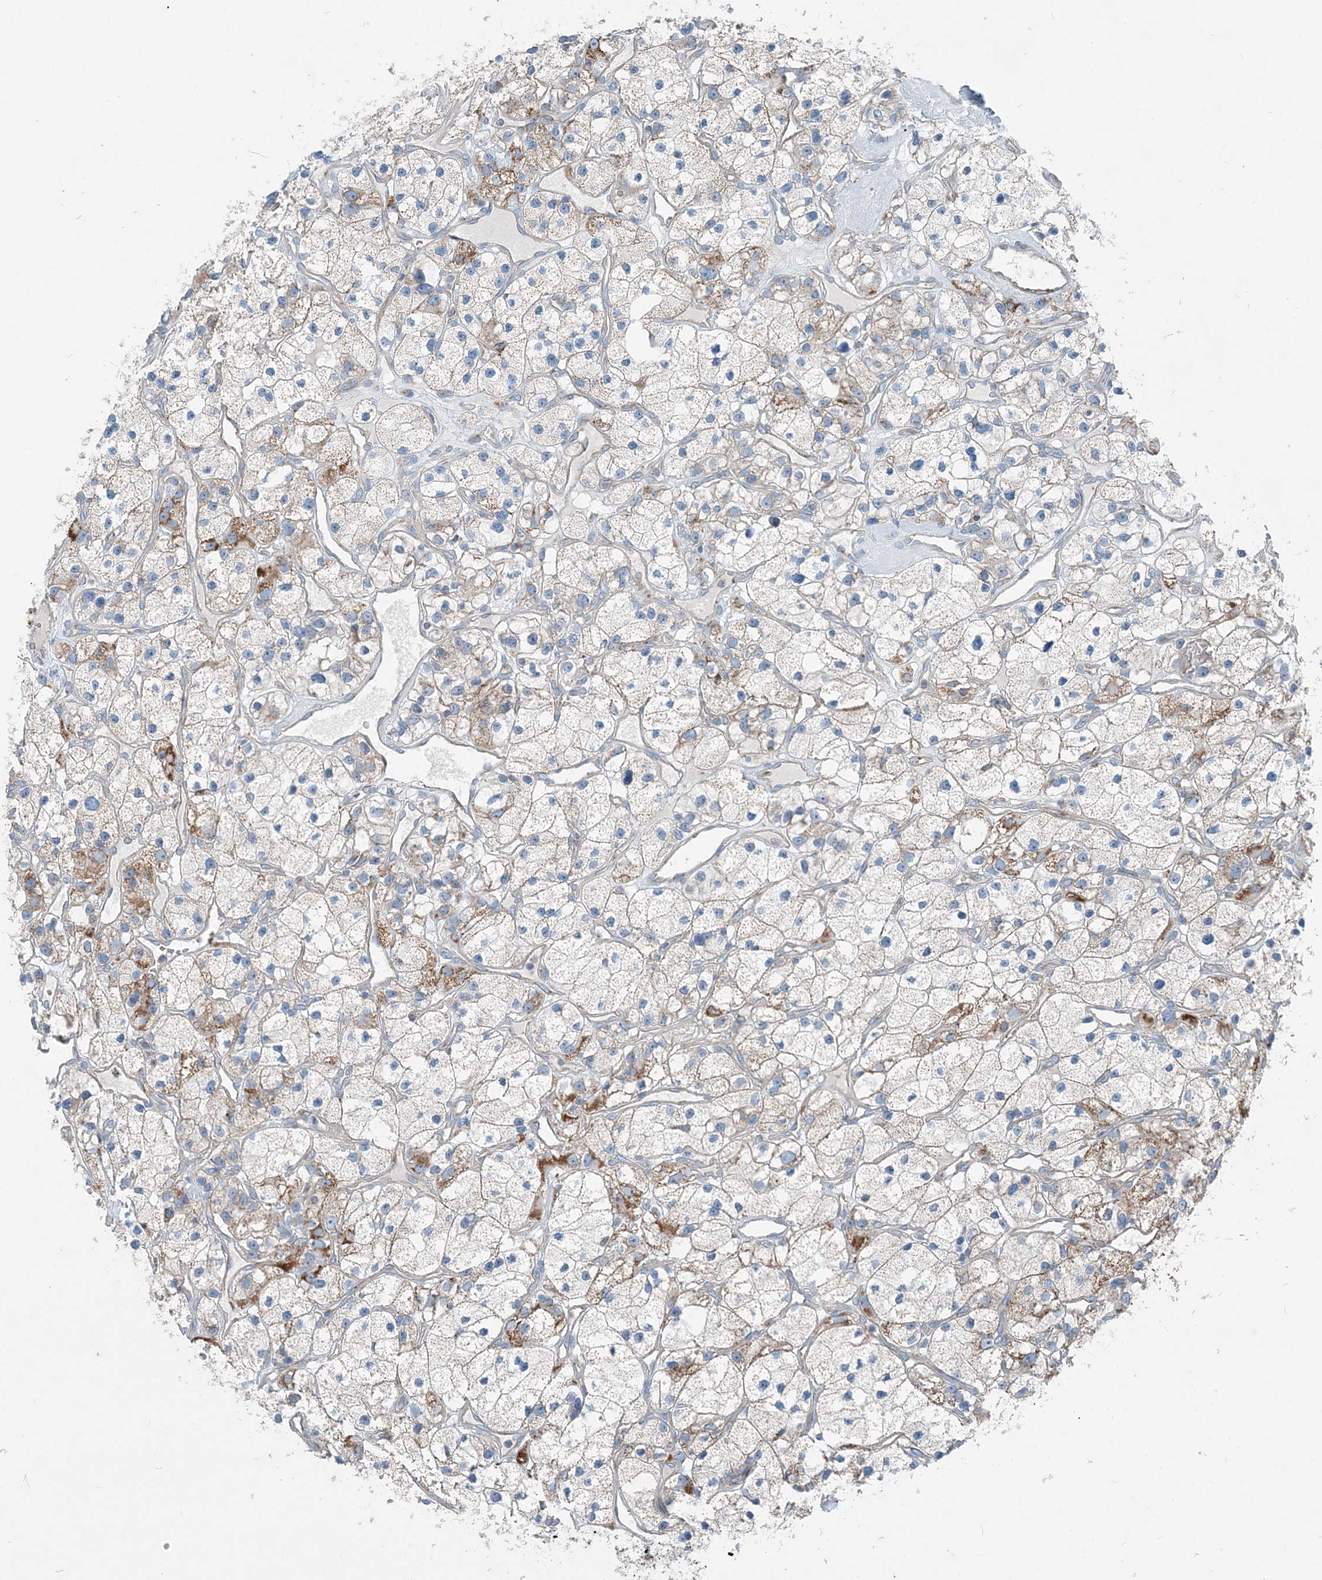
{"staining": {"intensity": "moderate", "quantity": "<25%", "location": "cytoplasmic/membranous"}, "tissue": "renal cancer", "cell_type": "Tumor cells", "image_type": "cancer", "snomed": [{"axis": "morphology", "description": "Adenocarcinoma, NOS"}, {"axis": "topography", "description": "Kidney"}], "caption": "This is an image of immunohistochemistry staining of renal cancer, which shows moderate positivity in the cytoplasmic/membranous of tumor cells.", "gene": "INTU", "patient": {"sex": "female", "age": 57}}